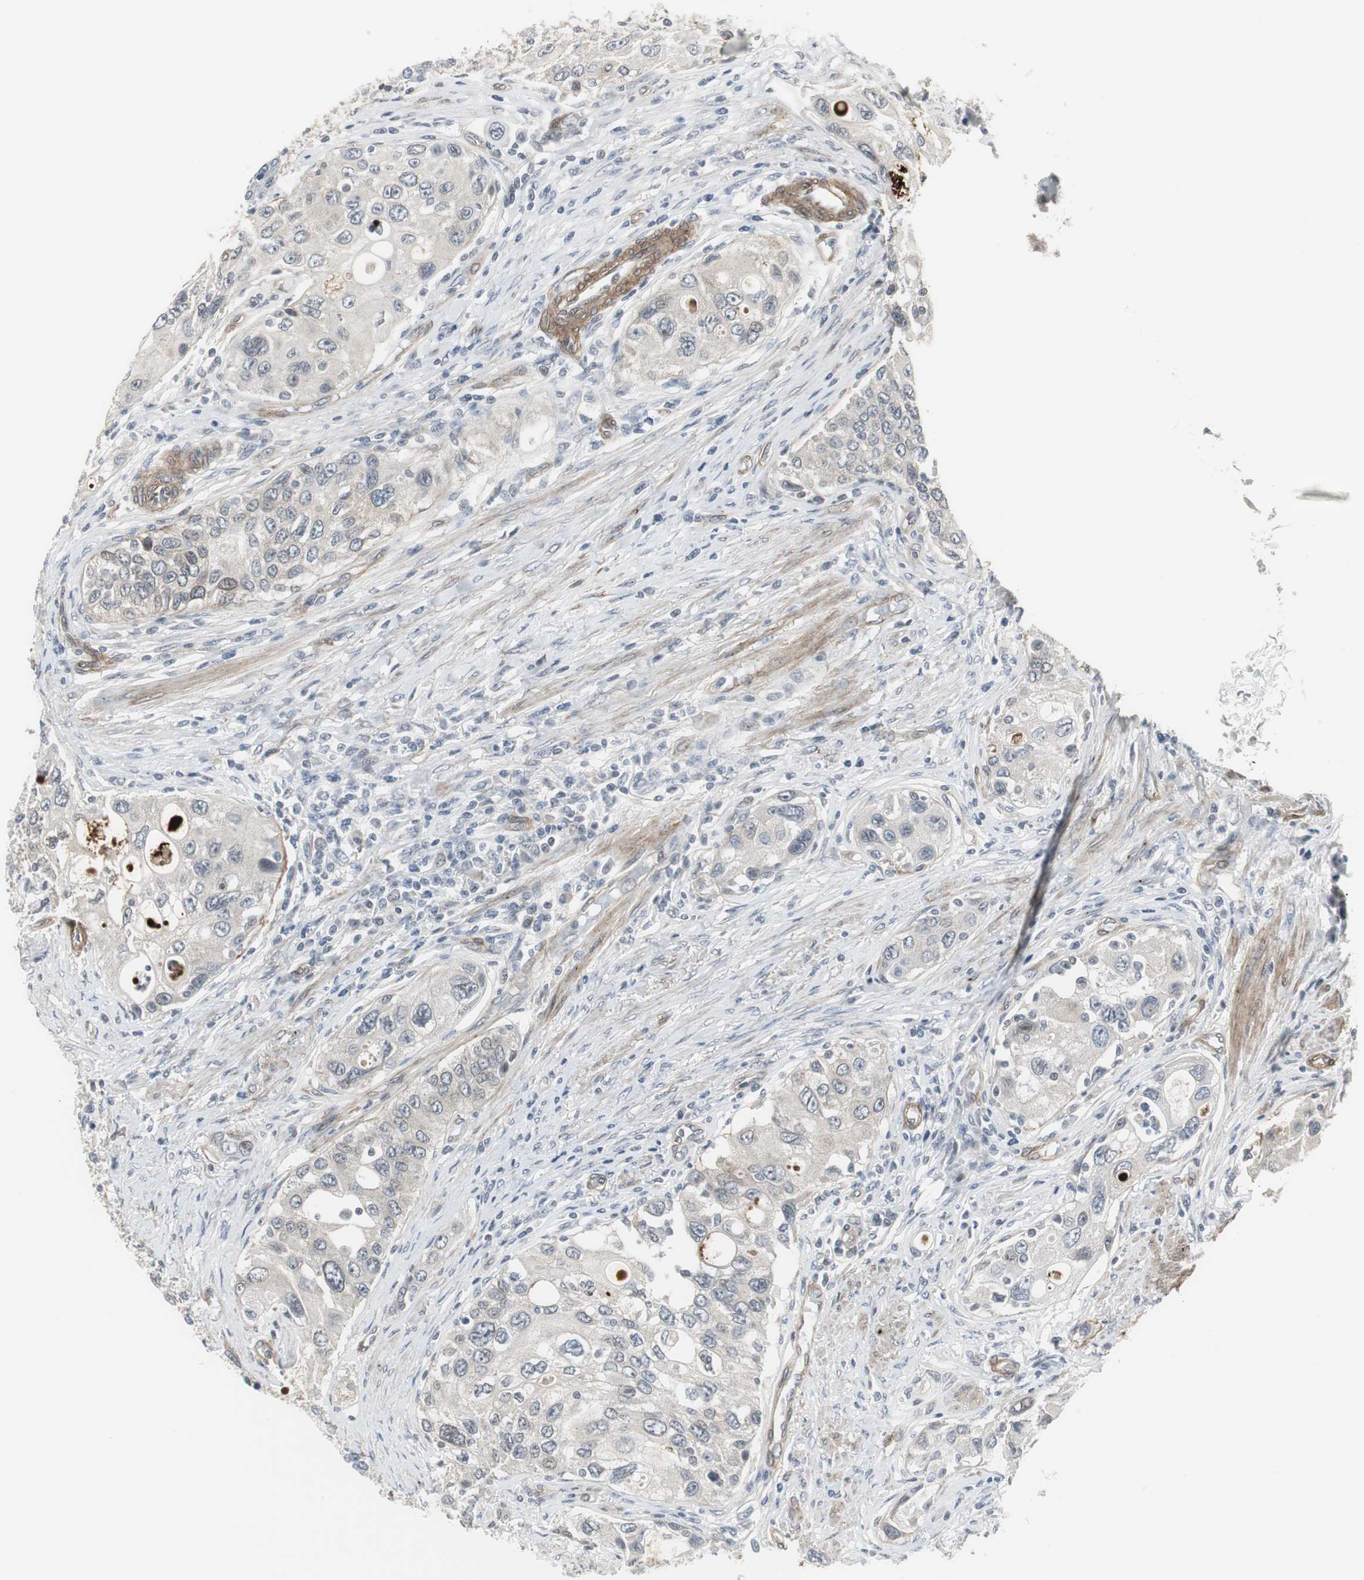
{"staining": {"intensity": "weak", "quantity": "<25%", "location": "cytoplasmic/membranous"}, "tissue": "urothelial cancer", "cell_type": "Tumor cells", "image_type": "cancer", "snomed": [{"axis": "morphology", "description": "Urothelial carcinoma, High grade"}, {"axis": "topography", "description": "Urinary bladder"}], "caption": "The IHC image has no significant expression in tumor cells of urothelial cancer tissue.", "gene": "SCYL3", "patient": {"sex": "female", "age": 56}}